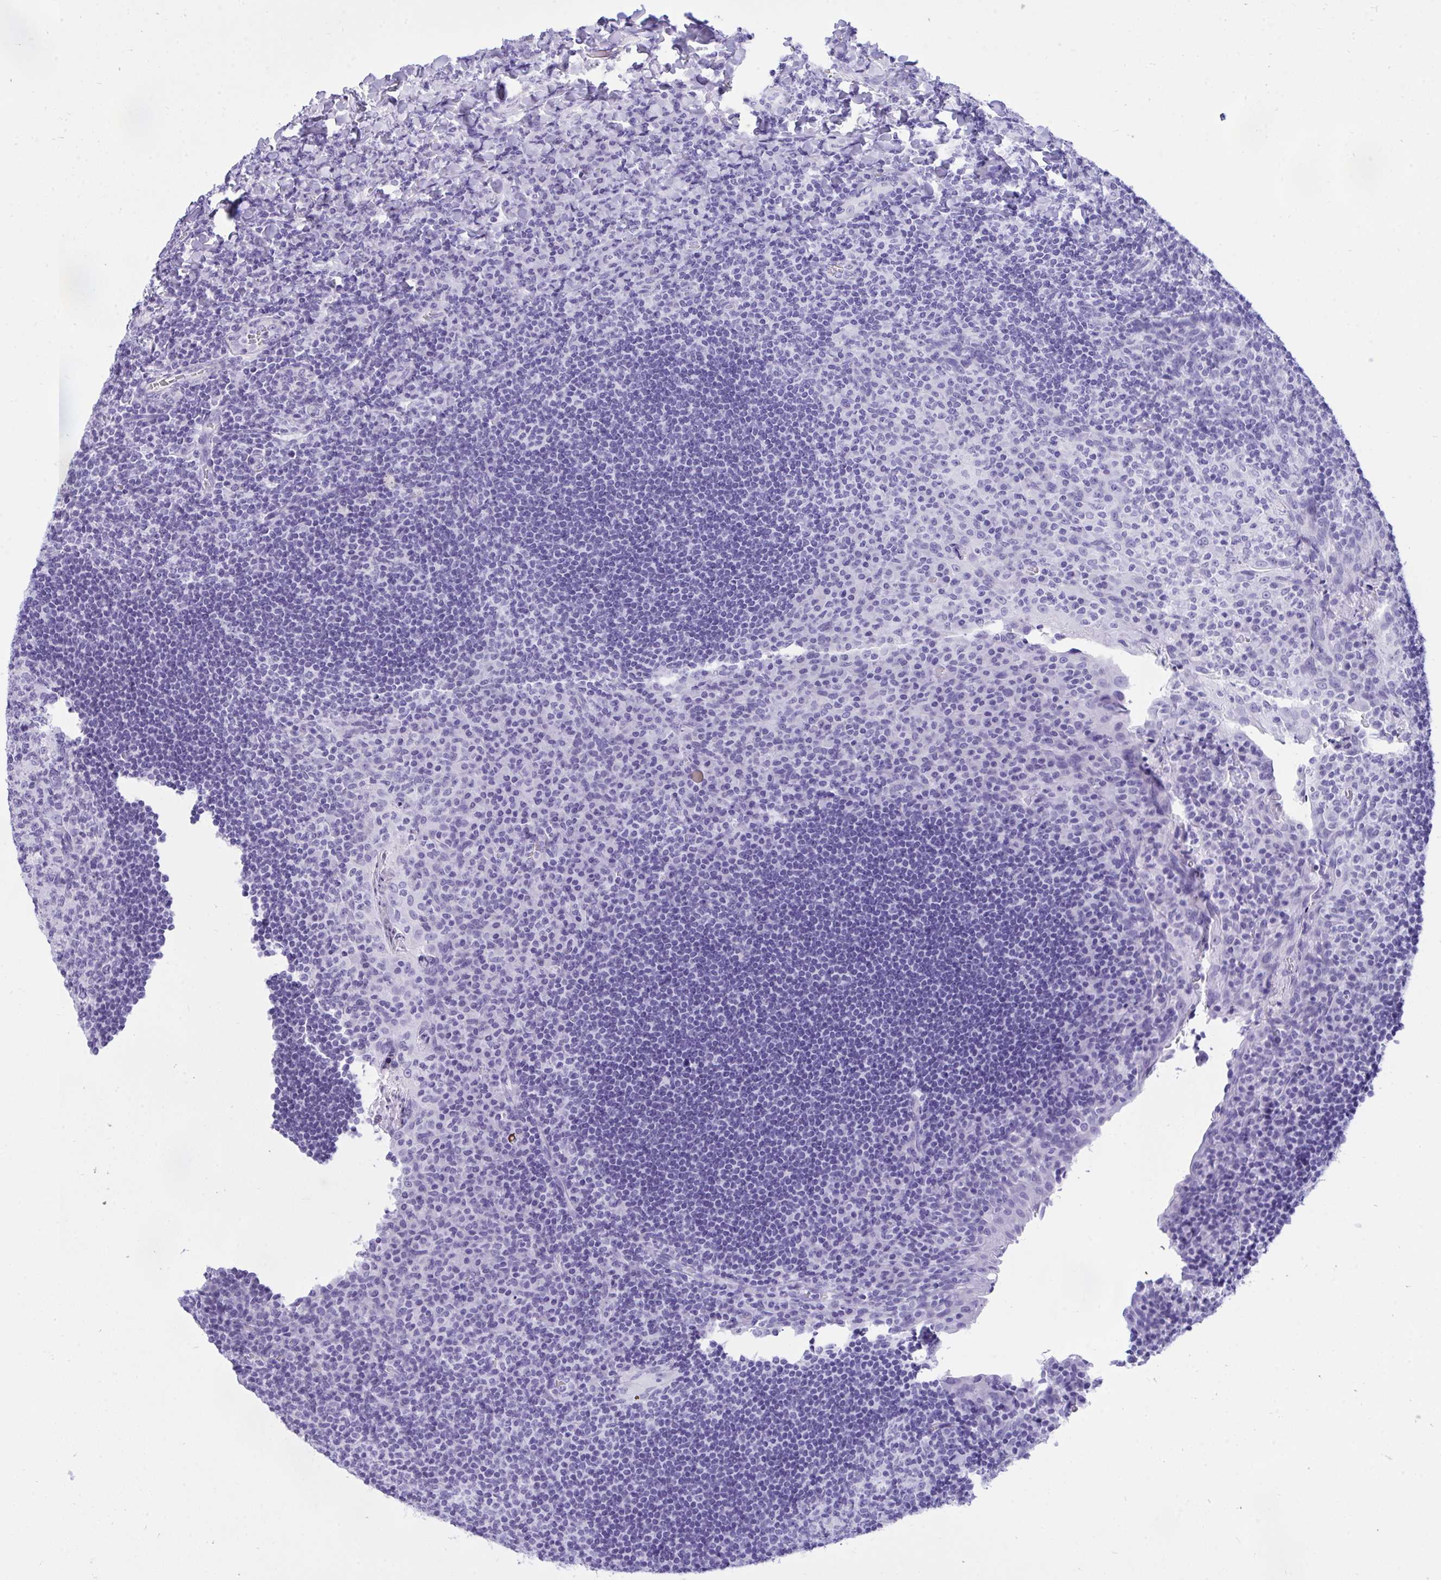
{"staining": {"intensity": "negative", "quantity": "none", "location": "none"}, "tissue": "tonsil", "cell_type": "Germinal center cells", "image_type": "normal", "snomed": [{"axis": "morphology", "description": "Normal tissue, NOS"}, {"axis": "topography", "description": "Tonsil"}], "caption": "Histopathology image shows no protein expression in germinal center cells of benign tonsil.", "gene": "TLN2", "patient": {"sex": "male", "age": 17}}